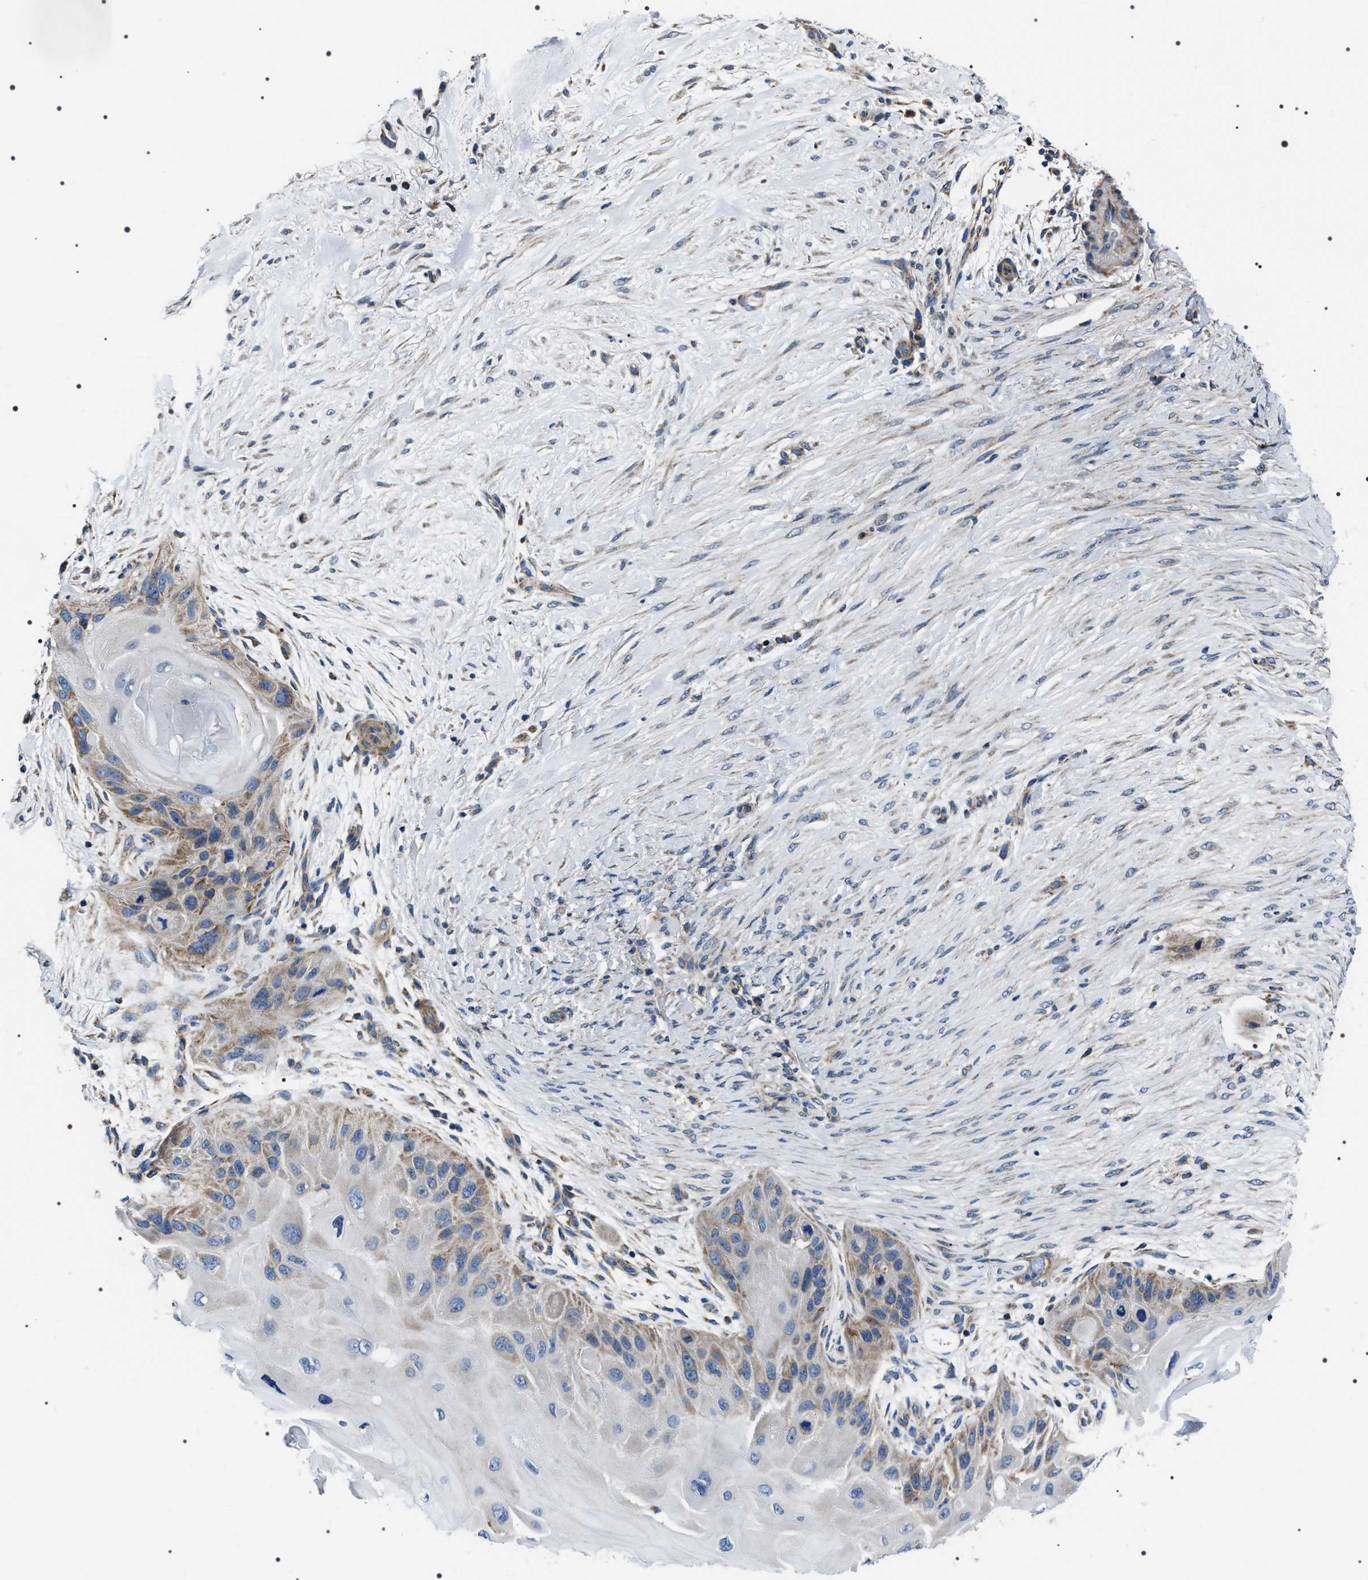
{"staining": {"intensity": "weak", "quantity": "25%-75%", "location": "cytoplasmic/membranous"}, "tissue": "skin cancer", "cell_type": "Tumor cells", "image_type": "cancer", "snomed": [{"axis": "morphology", "description": "Squamous cell carcinoma, NOS"}, {"axis": "topography", "description": "Skin"}], "caption": "IHC of human skin cancer shows low levels of weak cytoplasmic/membranous staining in about 25%-75% of tumor cells.", "gene": "NTMT1", "patient": {"sex": "female", "age": 77}}